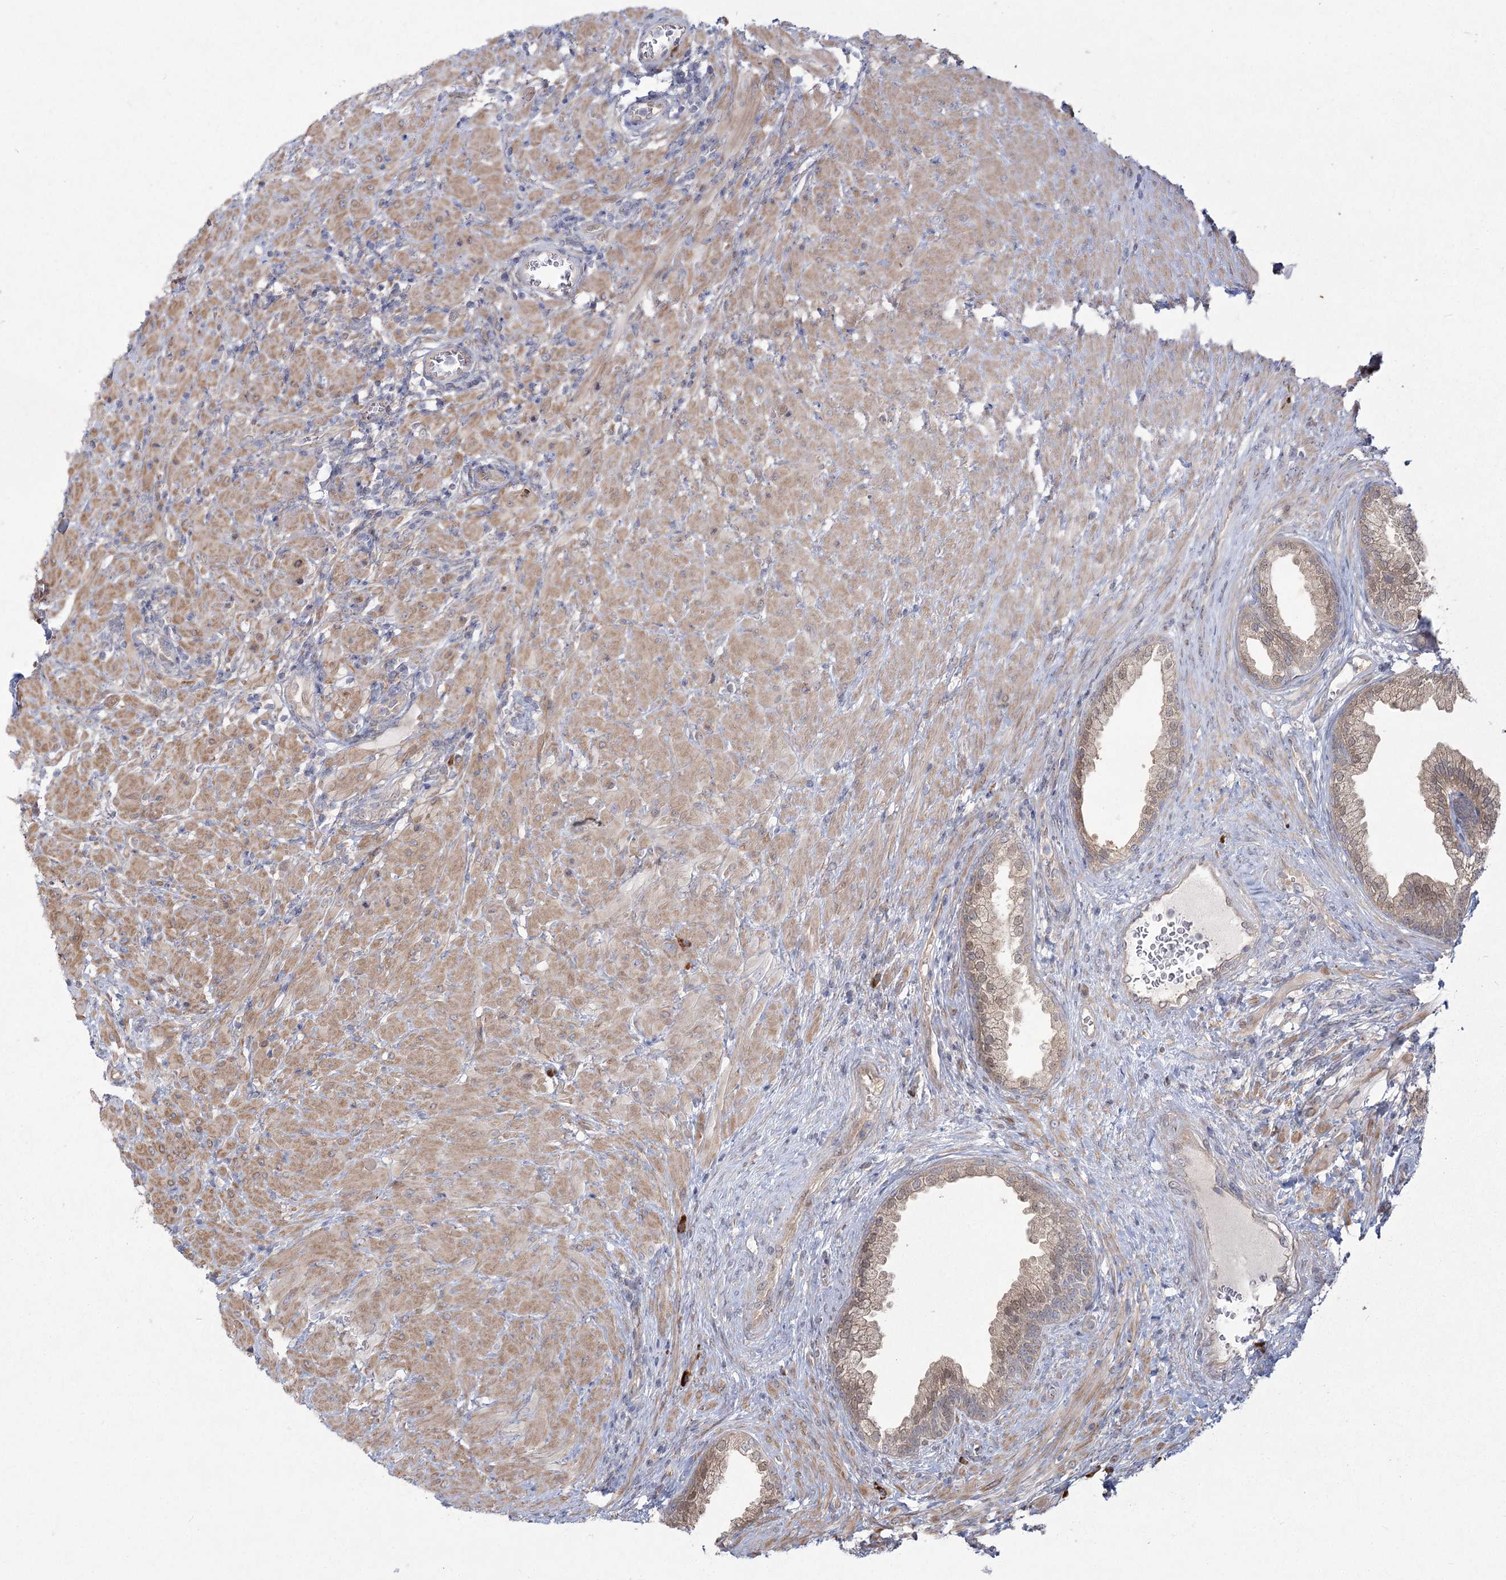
{"staining": {"intensity": "weak", "quantity": "25%-75%", "location": "cytoplasmic/membranous"}, "tissue": "prostate", "cell_type": "Glandular cells", "image_type": "normal", "snomed": [{"axis": "morphology", "description": "Normal tissue, NOS"}, {"axis": "topography", "description": "Prostate"}], "caption": "Protein analysis of normal prostate shows weak cytoplasmic/membranous staining in approximately 25%-75% of glandular cells.", "gene": "CAMTA1", "patient": {"sex": "male", "age": 76}}